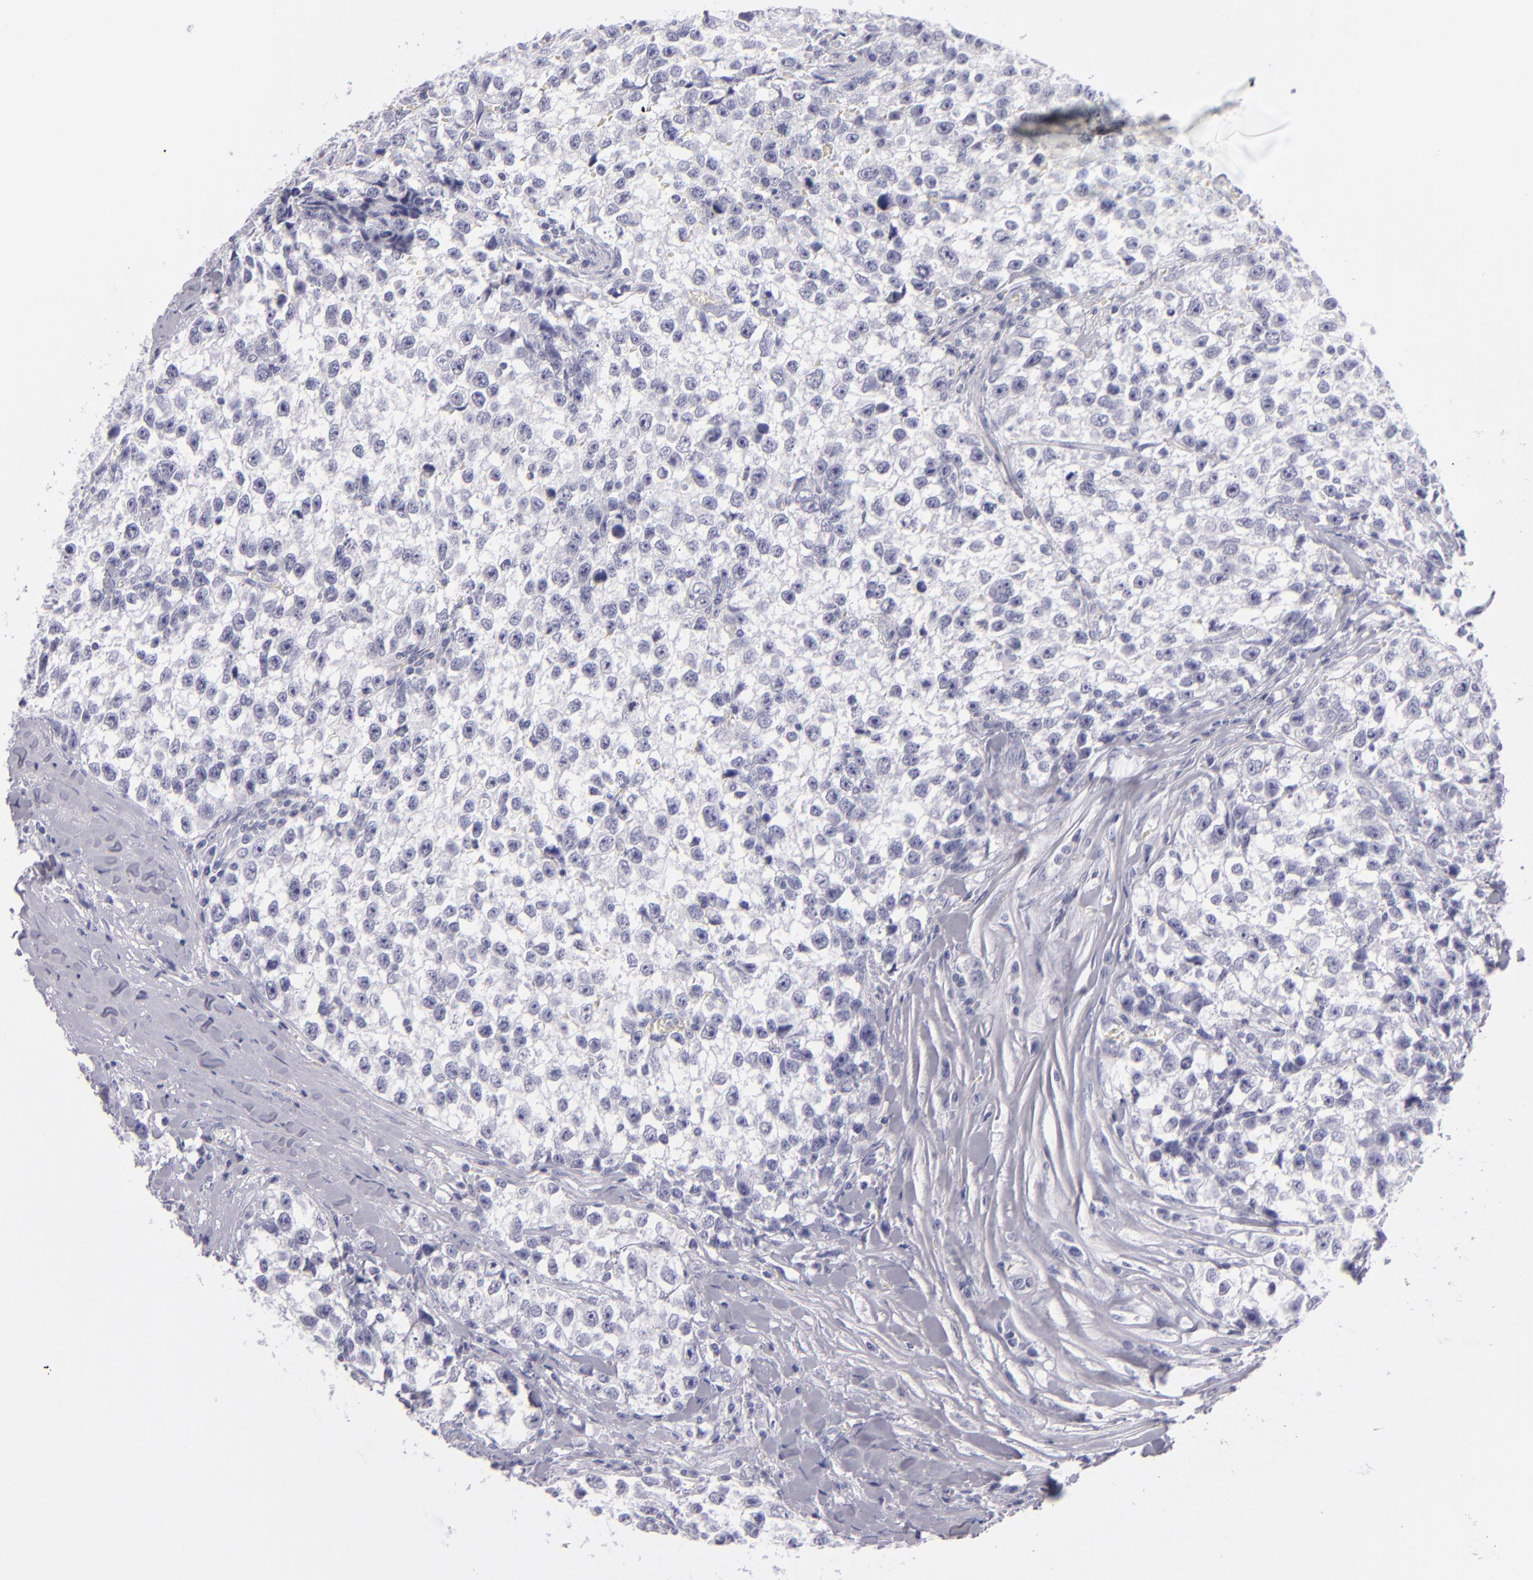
{"staining": {"intensity": "negative", "quantity": "none", "location": "none"}, "tissue": "testis cancer", "cell_type": "Tumor cells", "image_type": "cancer", "snomed": [{"axis": "morphology", "description": "Seminoma, NOS"}, {"axis": "morphology", "description": "Carcinoma, Embryonal, NOS"}, {"axis": "topography", "description": "Testis"}], "caption": "Tumor cells are negative for protein expression in human testis cancer.", "gene": "VIL1", "patient": {"sex": "male", "age": 30}}